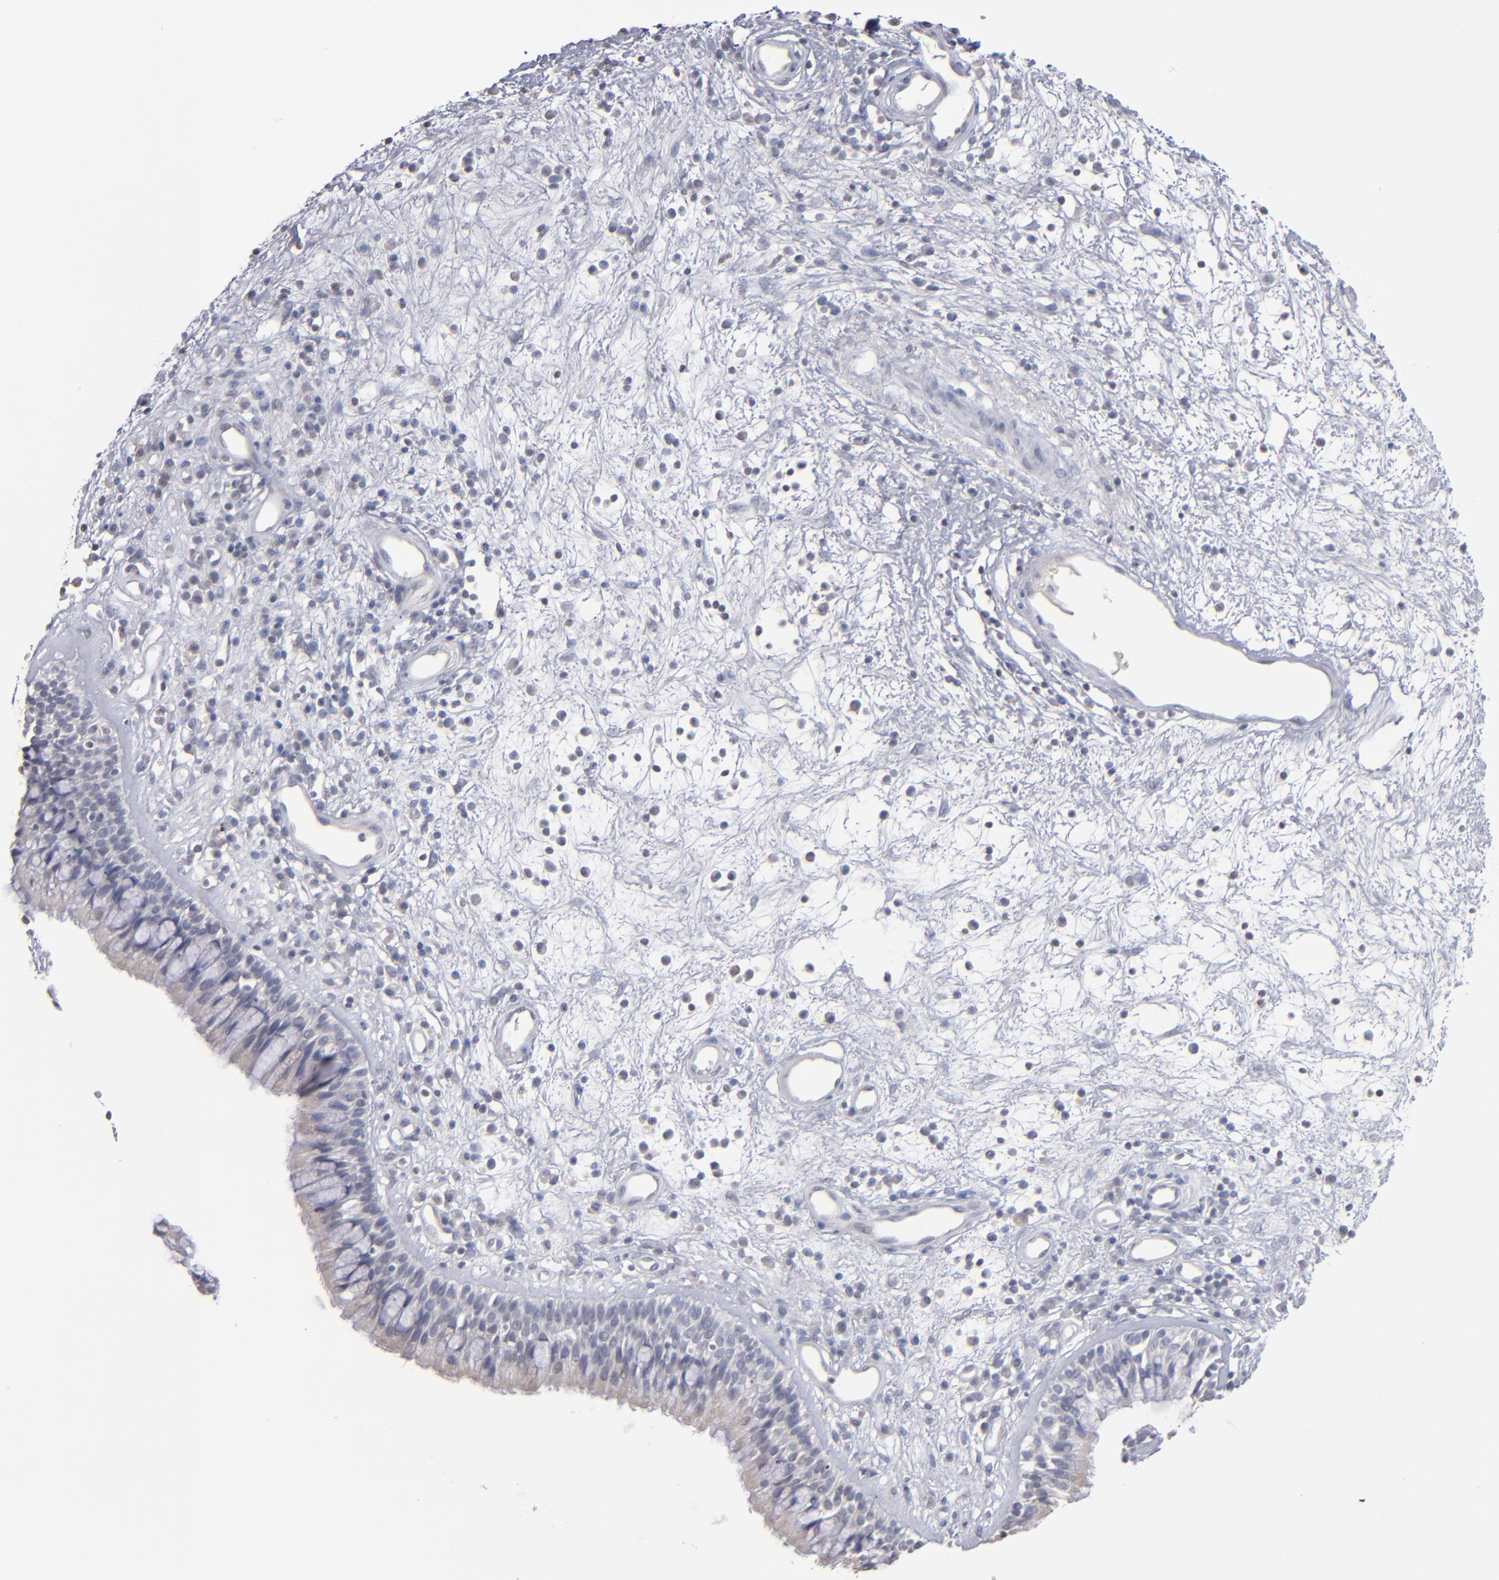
{"staining": {"intensity": "negative", "quantity": "none", "location": "none"}, "tissue": "nasopharynx", "cell_type": "Respiratory epithelial cells", "image_type": "normal", "snomed": [{"axis": "morphology", "description": "Normal tissue, NOS"}, {"axis": "morphology", "description": "Inflammation, NOS"}, {"axis": "topography", "description": "Nasopharynx"}], "caption": "A photomicrograph of human nasopharynx is negative for staining in respiratory epithelial cells.", "gene": "RPH3A", "patient": {"sex": "male", "age": 48}}